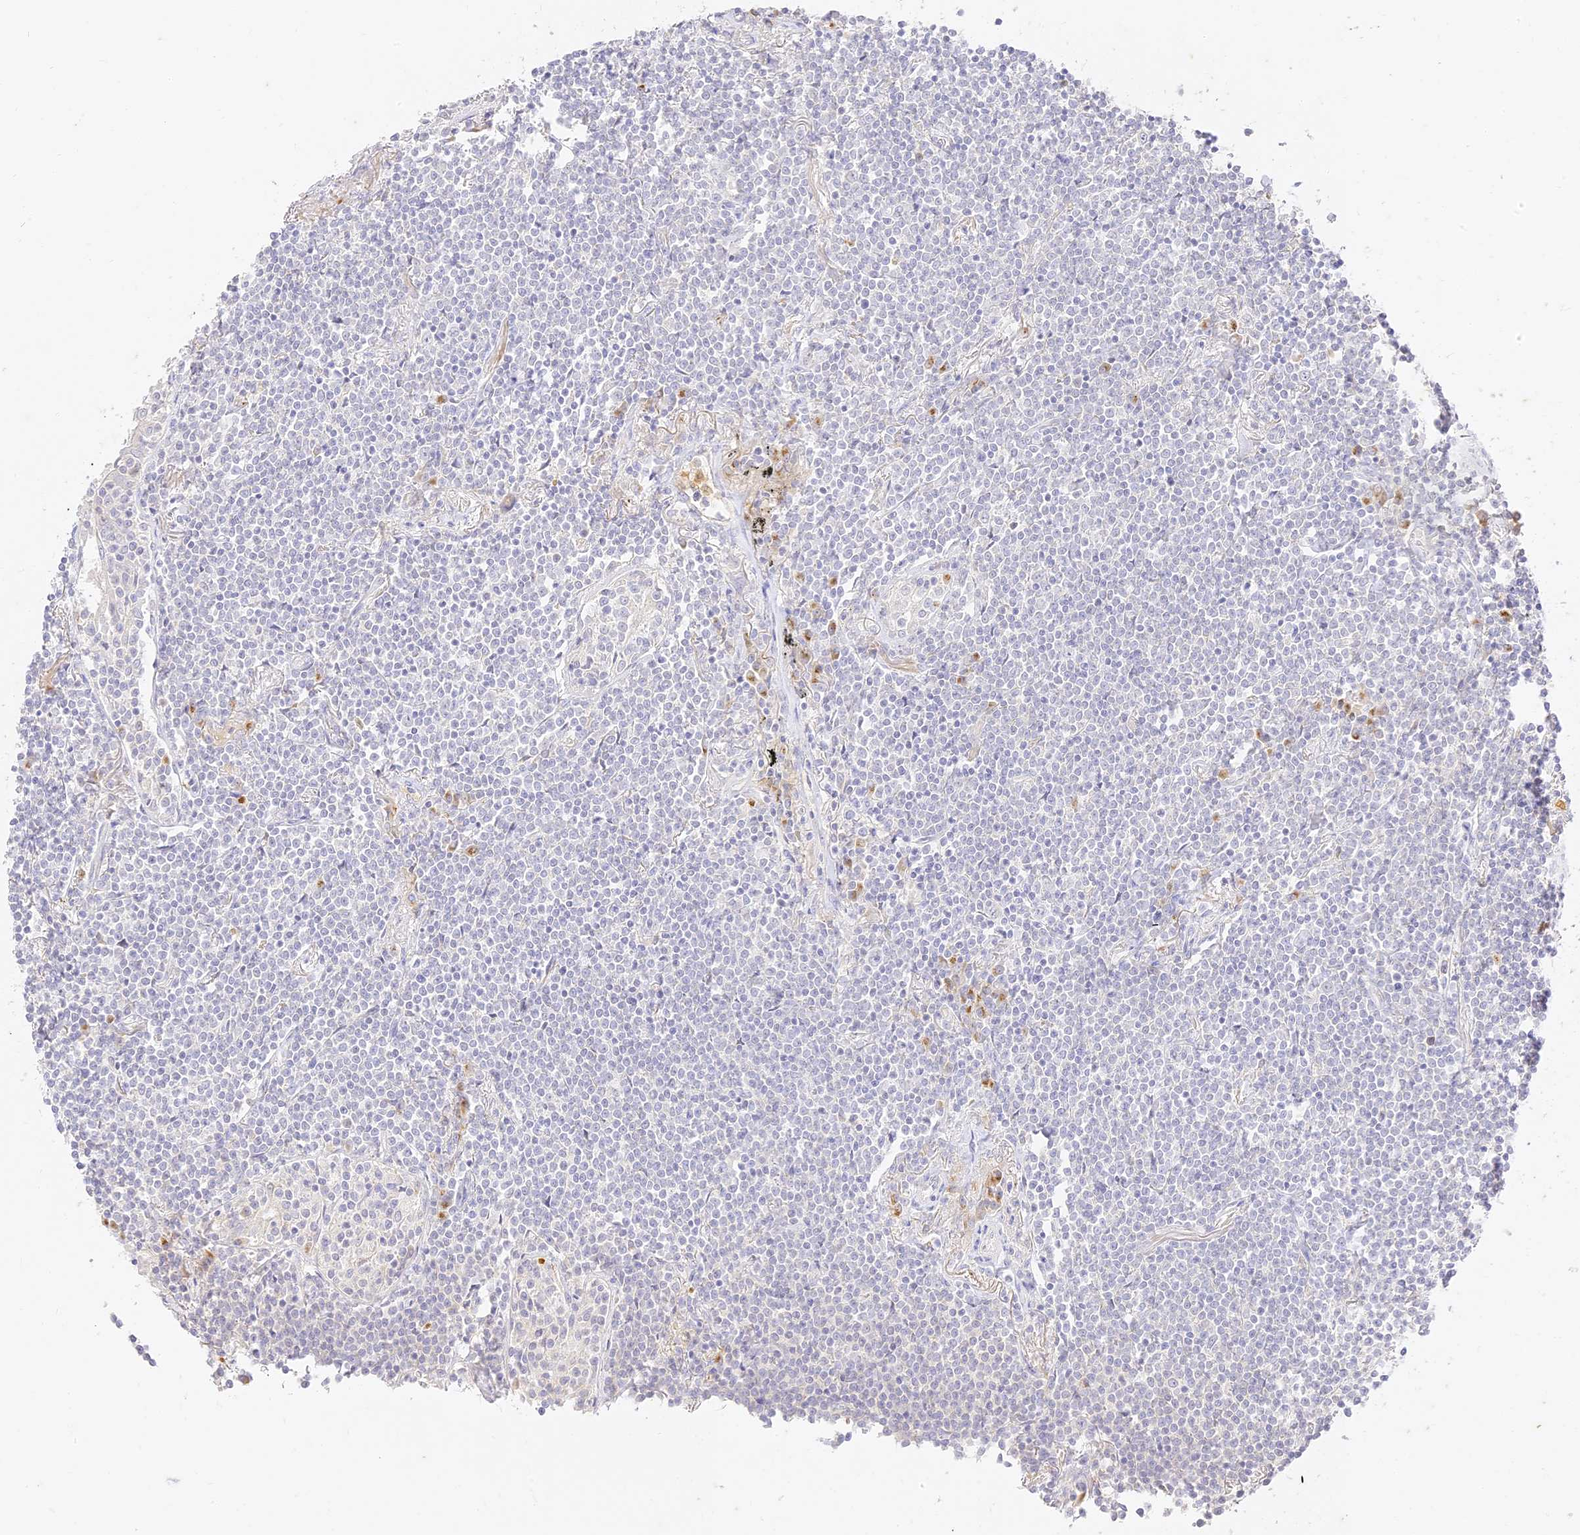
{"staining": {"intensity": "negative", "quantity": "none", "location": "none"}, "tissue": "lymphoma", "cell_type": "Tumor cells", "image_type": "cancer", "snomed": [{"axis": "morphology", "description": "Malignant lymphoma, non-Hodgkin's type, Low grade"}, {"axis": "topography", "description": "Lung"}], "caption": "Protein analysis of lymphoma exhibits no significant positivity in tumor cells.", "gene": "SEC13", "patient": {"sex": "female", "age": 71}}